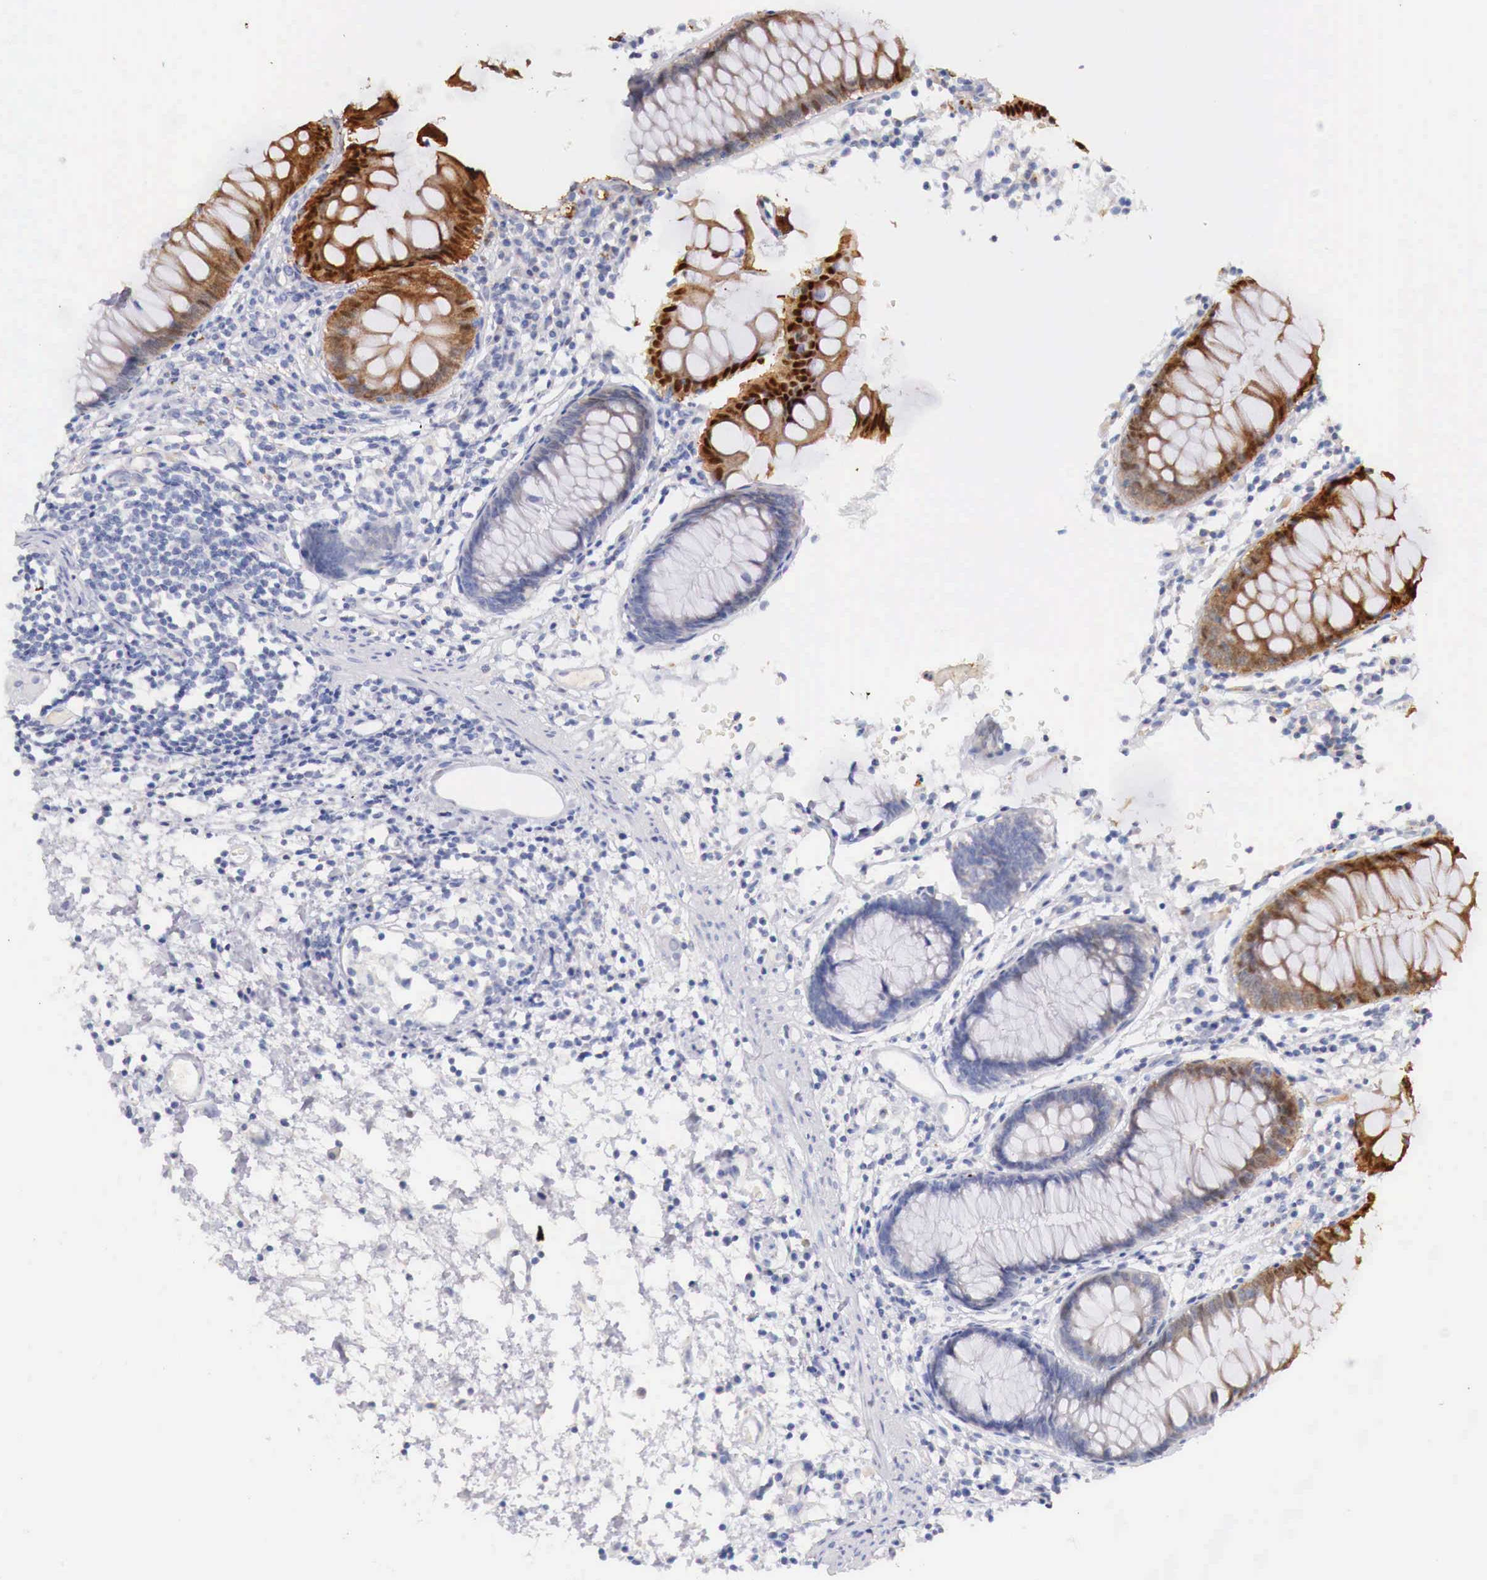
{"staining": {"intensity": "negative", "quantity": "none", "location": "none"}, "tissue": "colon", "cell_type": "Endothelial cells", "image_type": "normal", "snomed": [{"axis": "morphology", "description": "Normal tissue, NOS"}, {"axis": "topography", "description": "Colon"}], "caption": "This micrograph is of normal colon stained with IHC to label a protein in brown with the nuclei are counter-stained blue. There is no positivity in endothelial cells. (DAB immunohistochemistry with hematoxylin counter stain).", "gene": "ITIH6", "patient": {"sex": "female", "age": 55}}